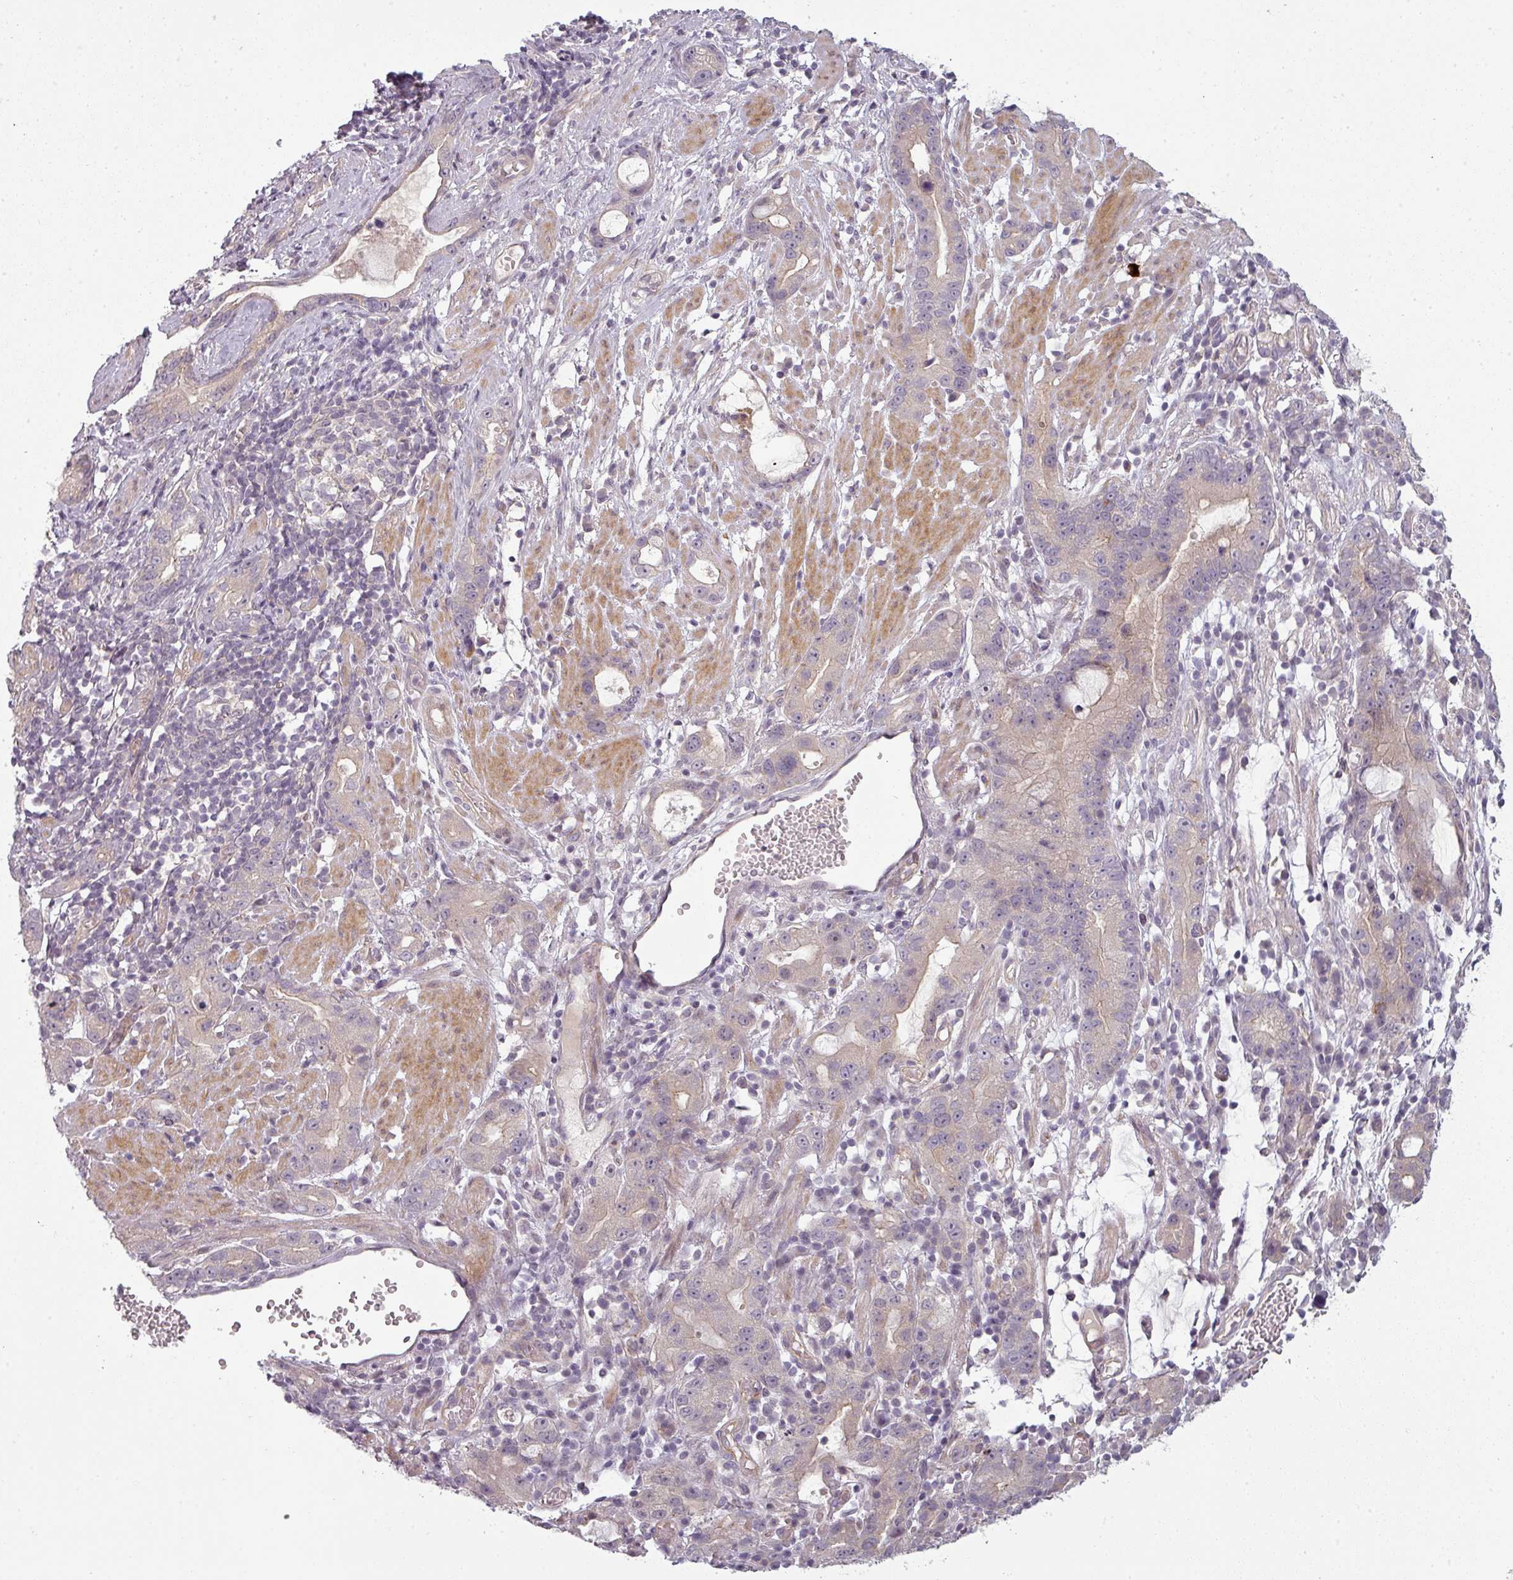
{"staining": {"intensity": "negative", "quantity": "none", "location": "none"}, "tissue": "stomach cancer", "cell_type": "Tumor cells", "image_type": "cancer", "snomed": [{"axis": "morphology", "description": "Adenocarcinoma, NOS"}, {"axis": "topography", "description": "Stomach"}], "caption": "Tumor cells show no significant protein positivity in stomach cancer.", "gene": "SLC16A9", "patient": {"sex": "male", "age": 55}}